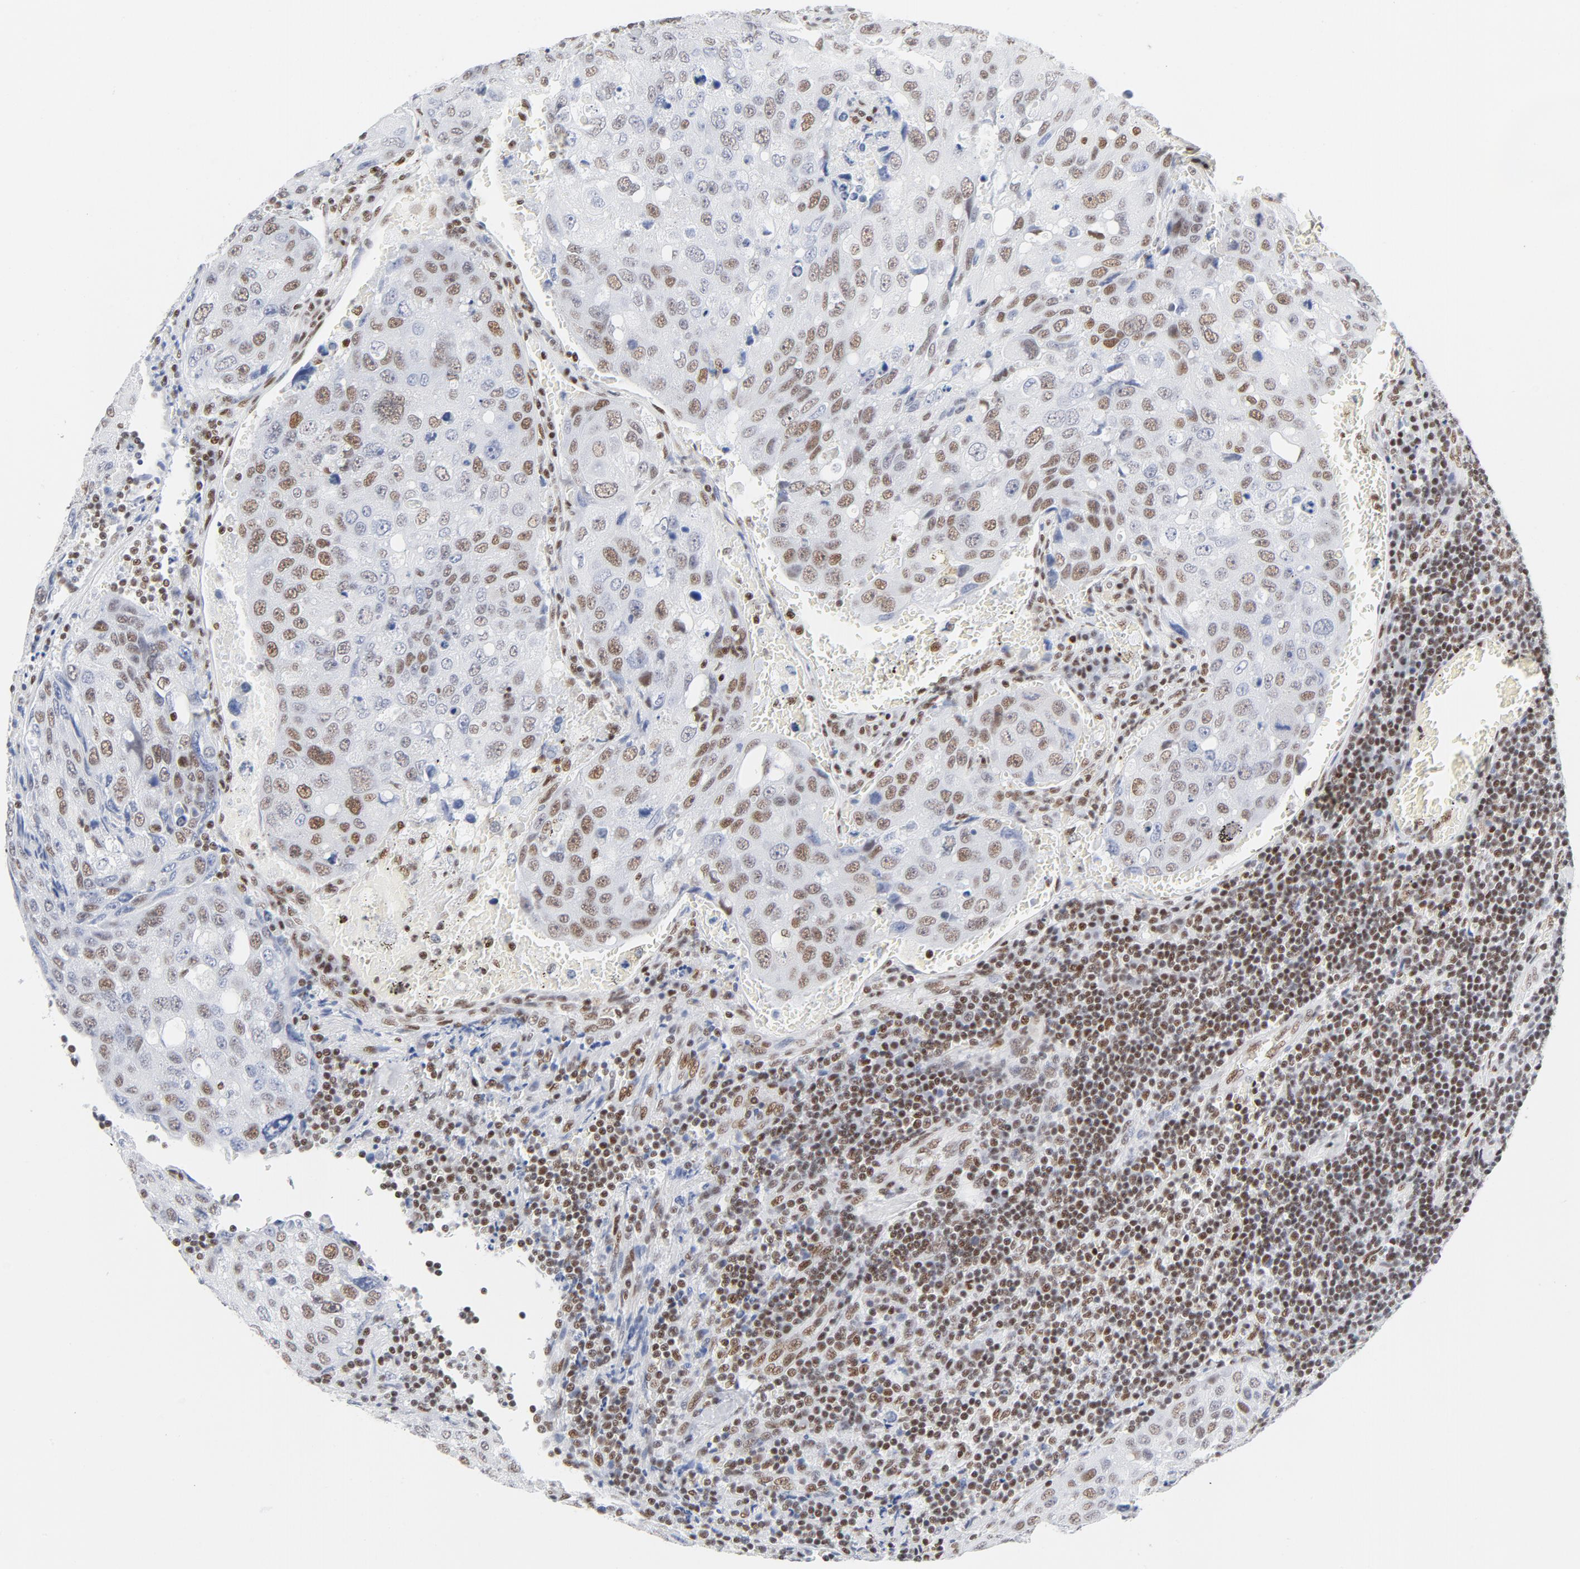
{"staining": {"intensity": "moderate", "quantity": "25%-75%", "location": "nuclear"}, "tissue": "urothelial cancer", "cell_type": "Tumor cells", "image_type": "cancer", "snomed": [{"axis": "morphology", "description": "Urothelial carcinoma, High grade"}, {"axis": "topography", "description": "Lymph node"}, {"axis": "topography", "description": "Urinary bladder"}], "caption": "Tumor cells demonstrate medium levels of moderate nuclear positivity in about 25%-75% of cells in human urothelial cancer.", "gene": "ATF2", "patient": {"sex": "male", "age": 51}}